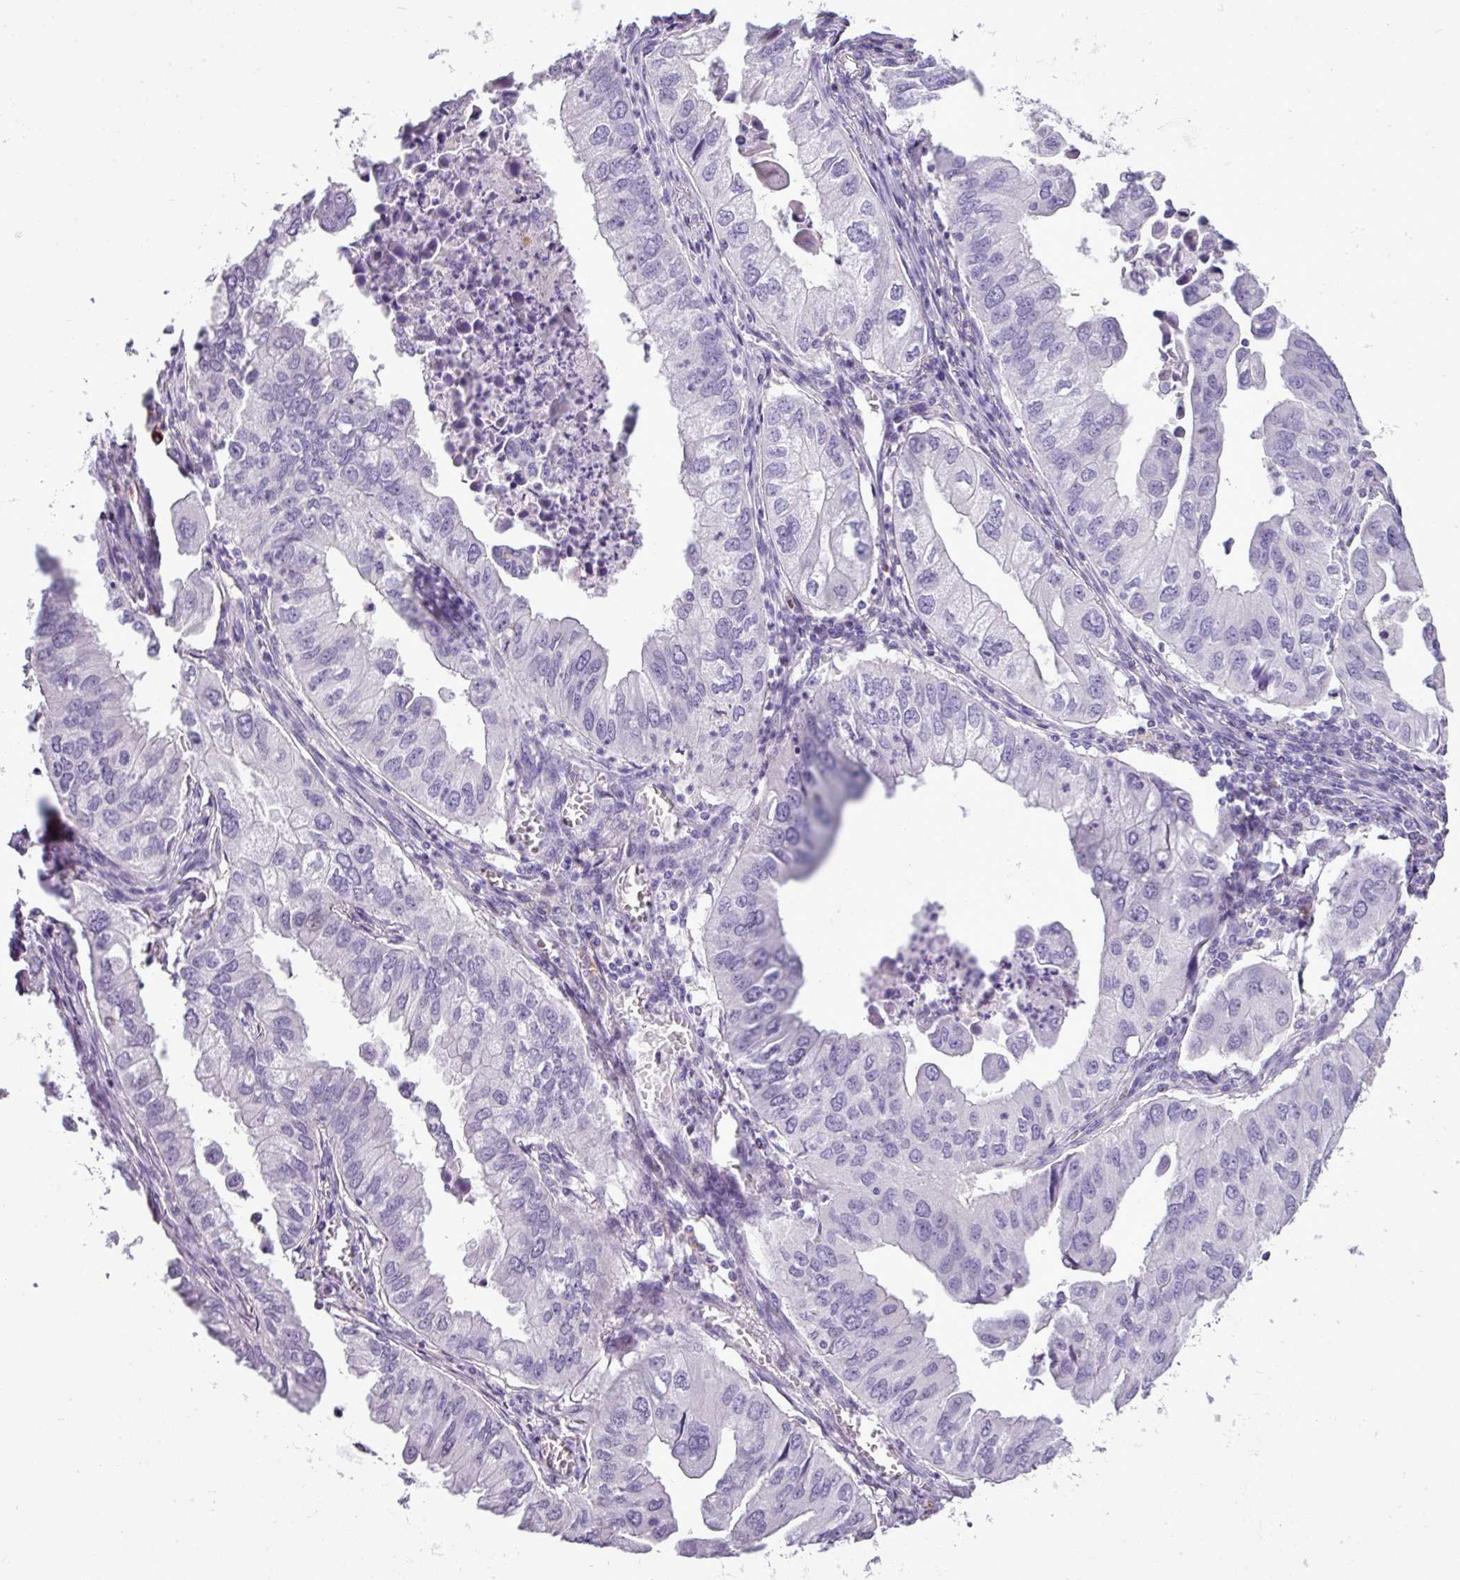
{"staining": {"intensity": "negative", "quantity": "none", "location": "none"}, "tissue": "lung cancer", "cell_type": "Tumor cells", "image_type": "cancer", "snomed": [{"axis": "morphology", "description": "Adenocarcinoma, NOS"}, {"axis": "topography", "description": "Lung"}], "caption": "Lung cancer was stained to show a protein in brown. There is no significant expression in tumor cells.", "gene": "RBMXL2", "patient": {"sex": "male", "age": 48}}